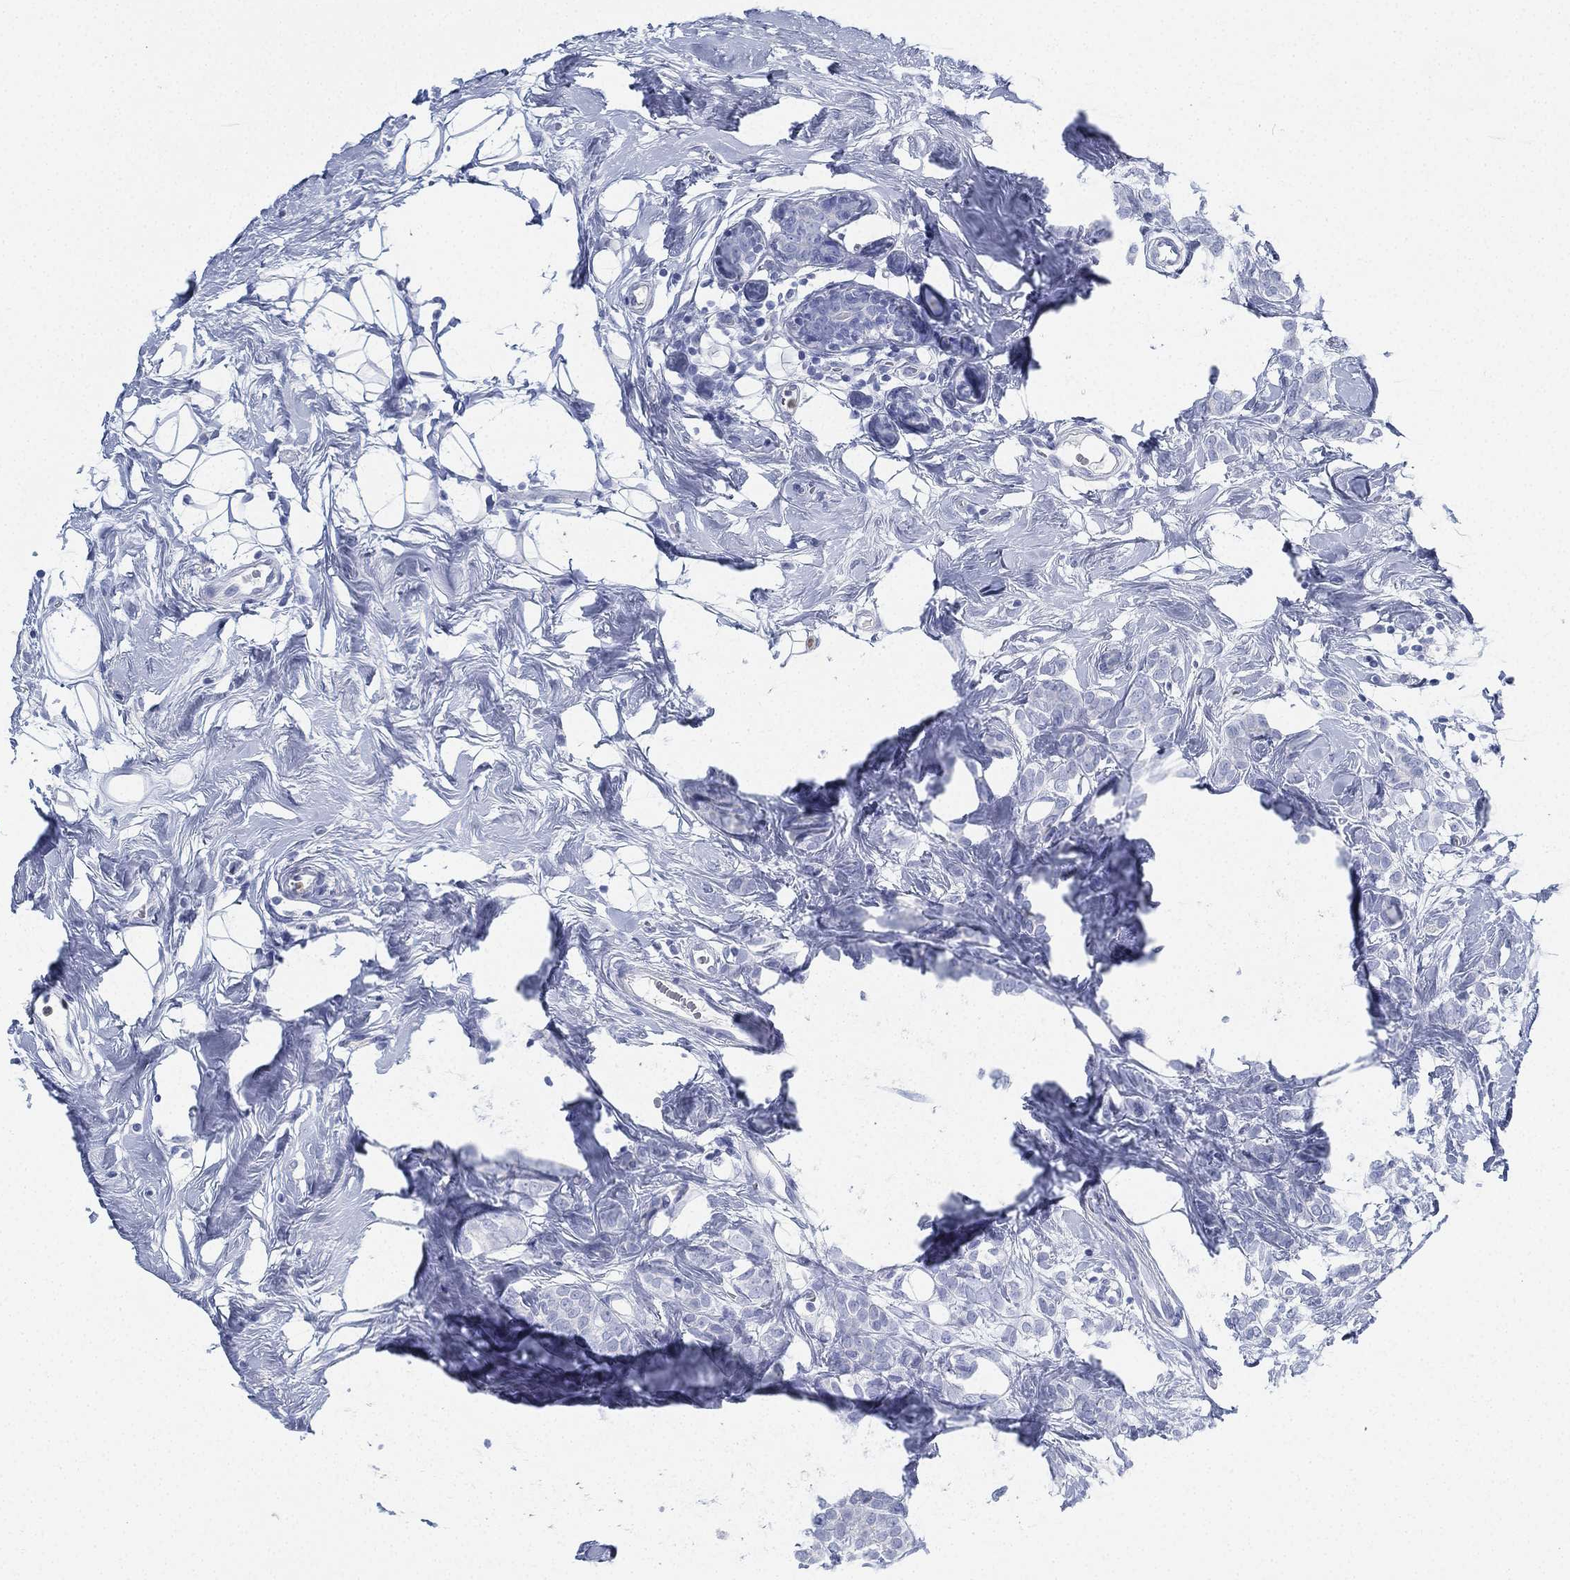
{"staining": {"intensity": "negative", "quantity": "none", "location": "none"}, "tissue": "breast cancer", "cell_type": "Tumor cells", "image_type": "cancer", "snomed": [{"axis": "morphology", "description": "Lobular carcinoma"}, {"axis": "topography", "description": "Breast"}], "caption": "This is an IHC histopathology image of breast cancer. There is no positivity in tumor cells.", "gene": "DEFB121", "patient": {"sex": "female", "age": 49}}